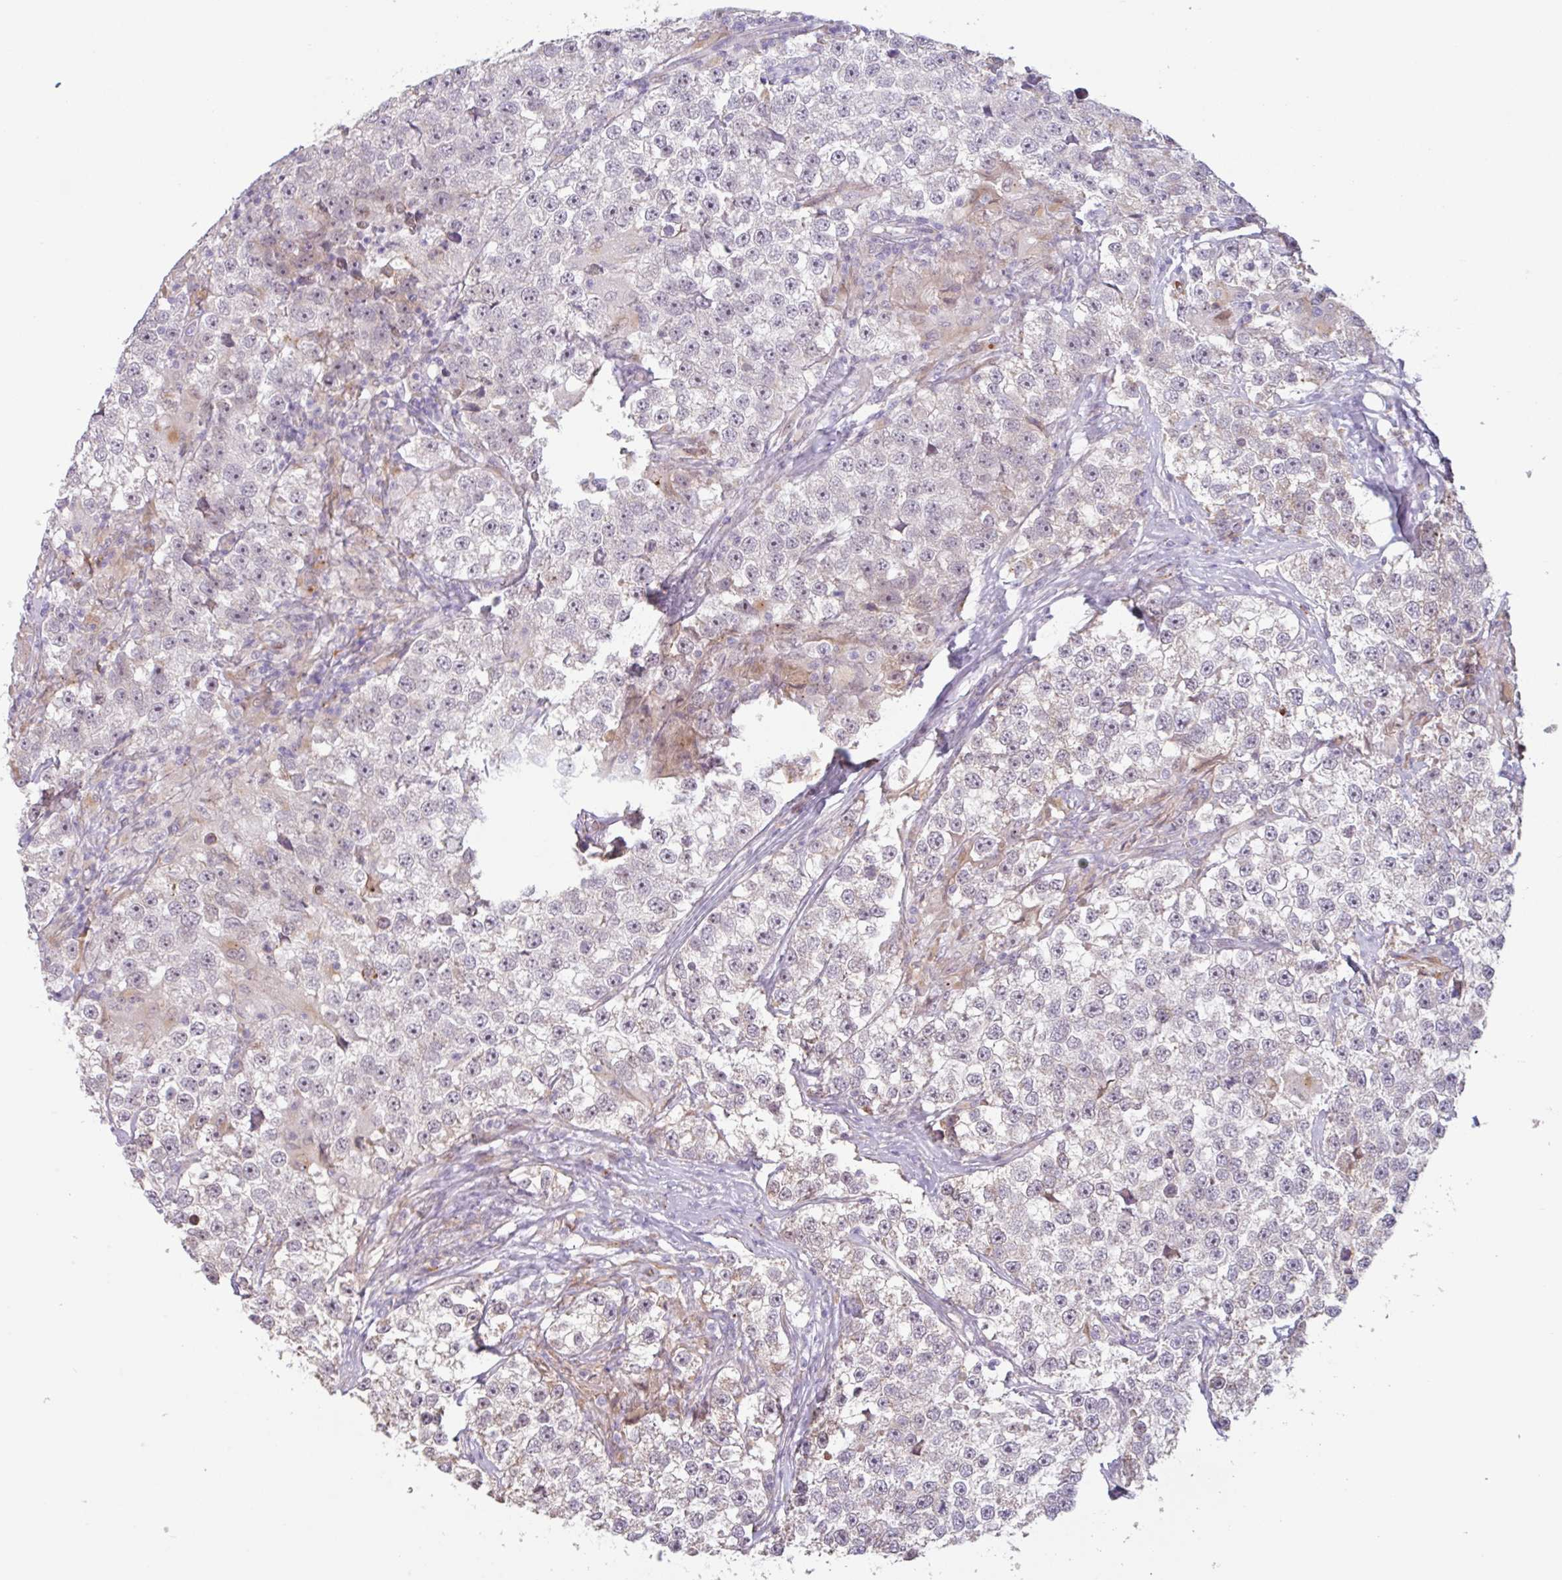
{"staining": {"intensity": "negative", "quantity": "none", "location": "none"}, "tissue": "testis cancer", "cell_type": "Tumor cells", "image_type": "cancer", "snomed": [{"axis": "morphology", "description": "Seminoma, NOS"}, {"axis": "topography", "description": "Testis"}], "caption": "A histopathology image of human seminoma (testis) is negative for staining in tumor cells.", "gene": "TAF1D", "patient": {"sex": "male", "age": 46}}